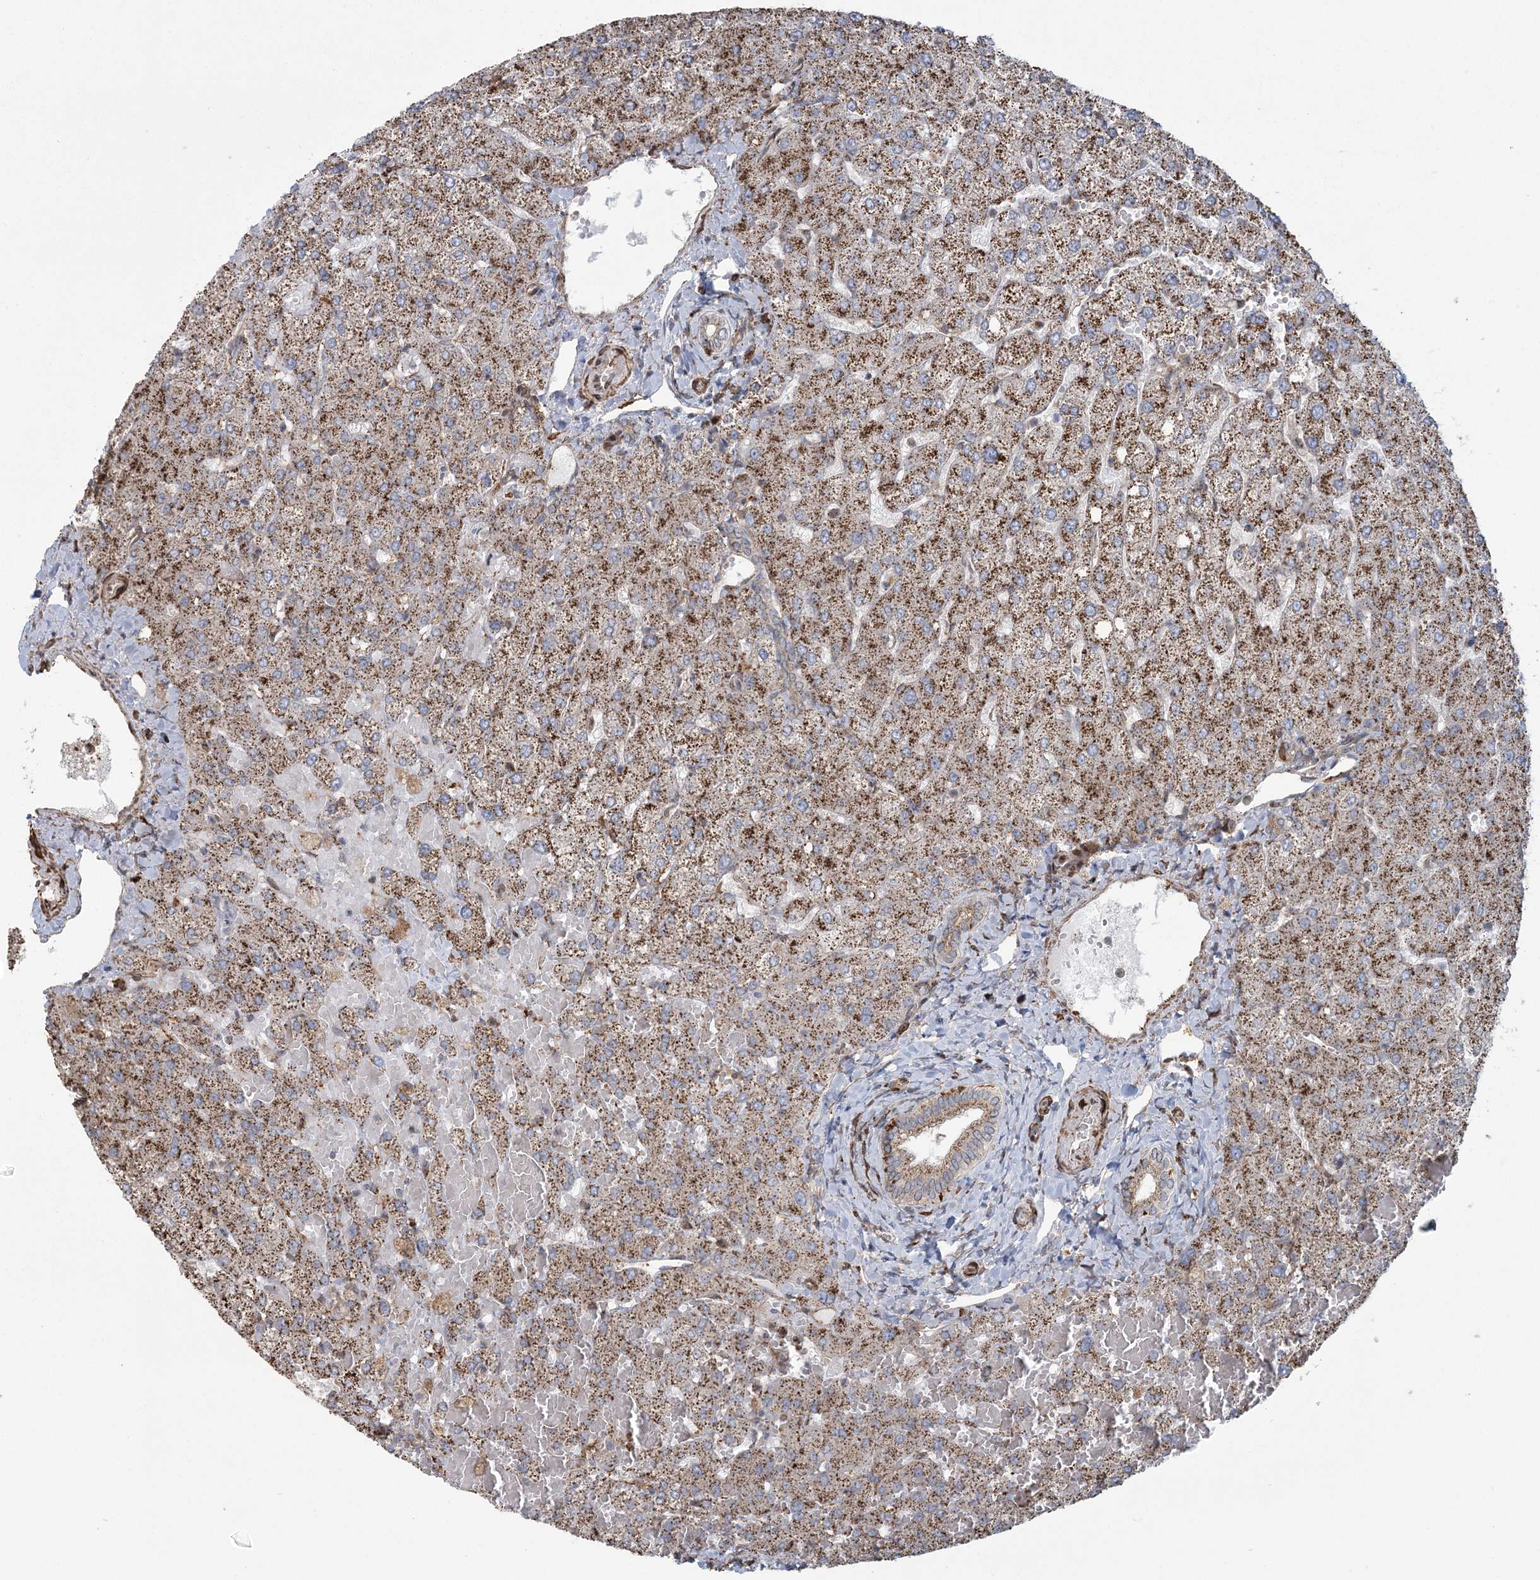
{"staining": {"intensity": "moderate", "quantity": ">75%", "location": "cytoplasmic/membranous"}, "tissue": "liver", "cell_type": "Cholangiocytes", "image_type": "normal", "snomed": [{"axis": "morphology", "description": "Normal tissue, NOS"}, {"axis": "topography", "description": "Liver"}], "caption": "DAB (3,3'-diaminobenzidine) immunohistochemical staining of benign liver reveals moderate cytoplasmic/membranous protein expression in approximately >75% of cholangiocytes.", "gene": "TRAF3IP2", "patient": {"sex": "female", "age": 54}}